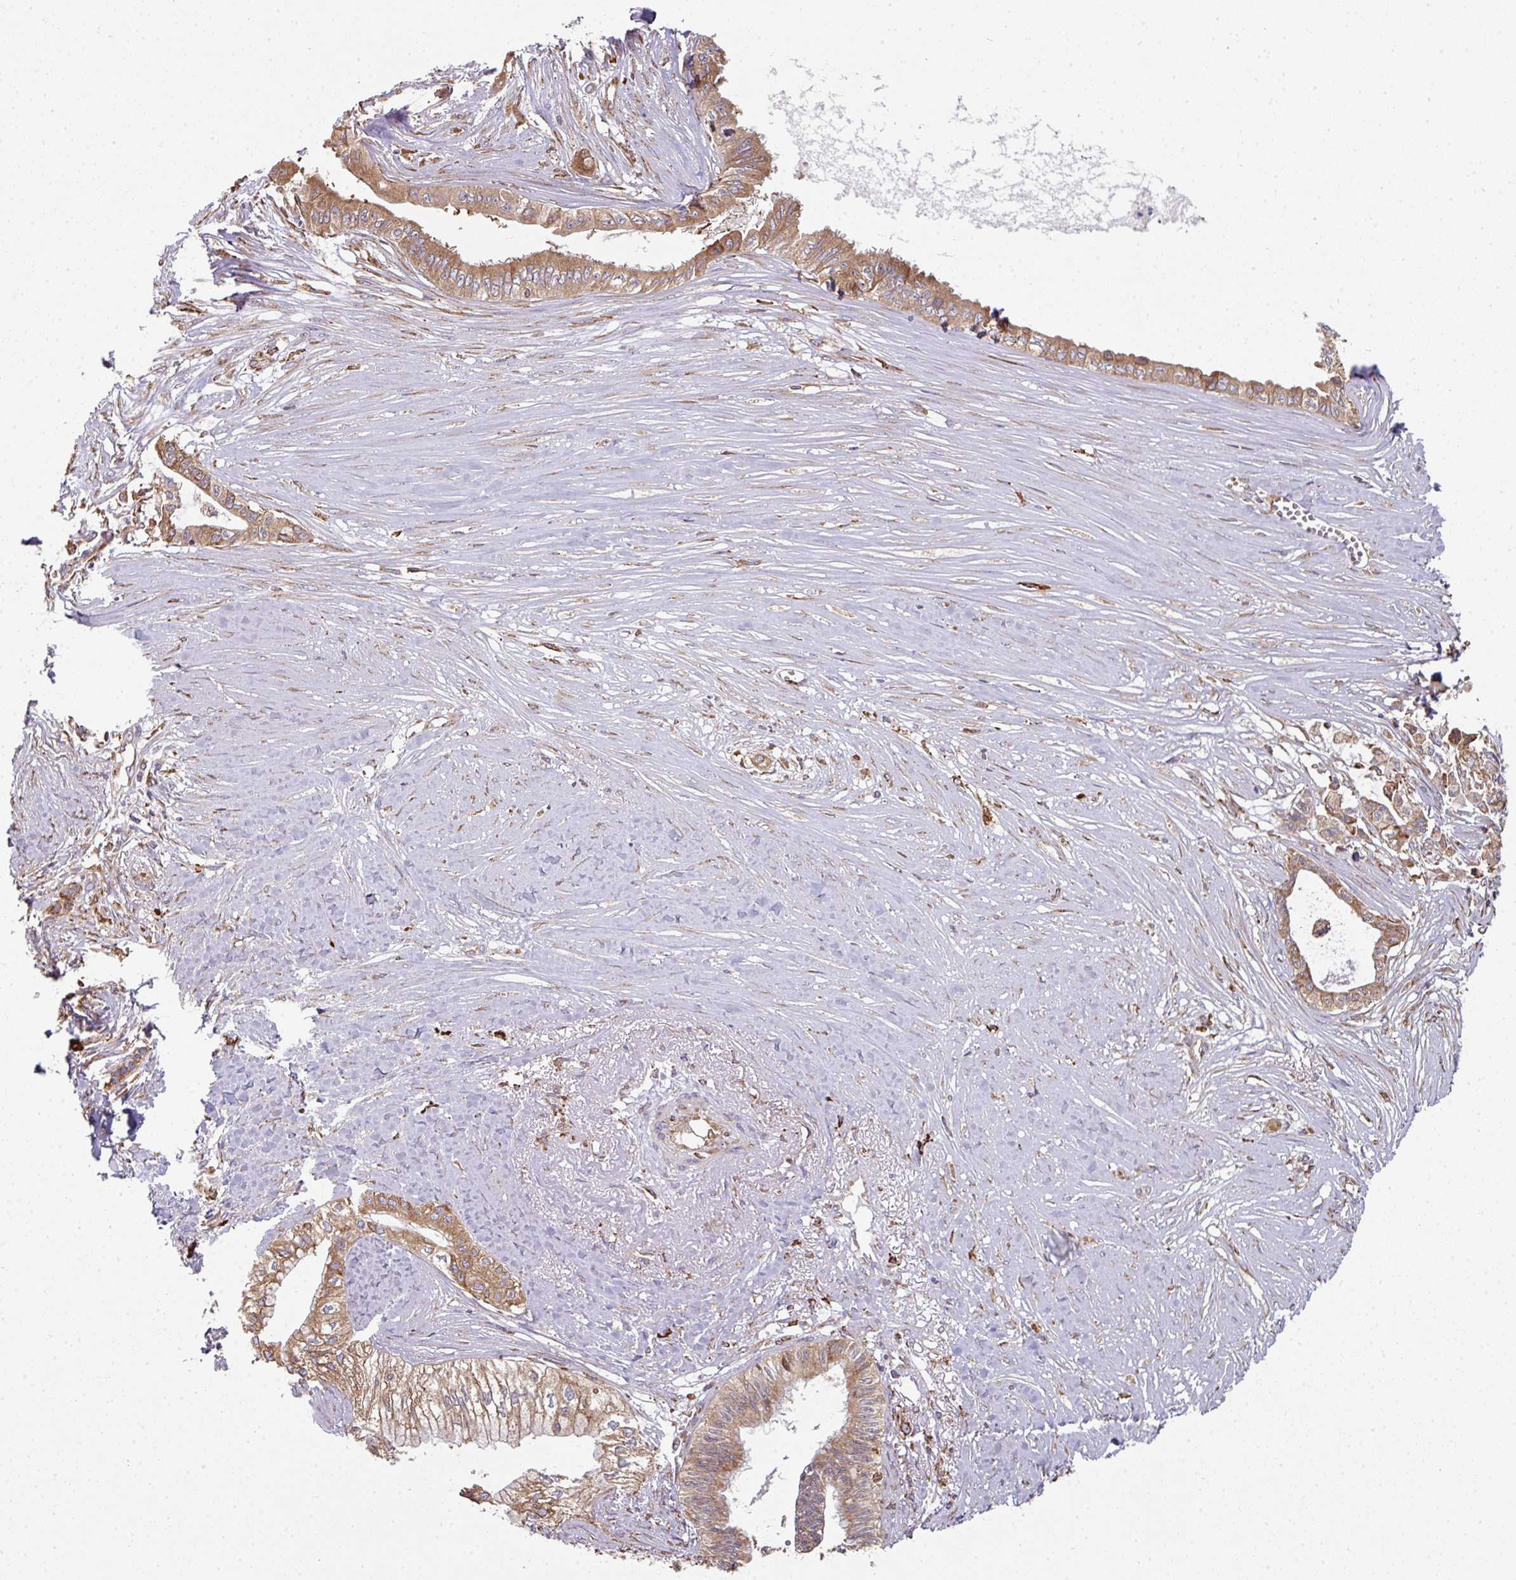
{"staining": {"intensity": "moderate", "quantity": ">75%", "location": "cytoplasmic/membranous"}, "tissue": "pancreatic cancer", "cell_type": "Tumor cells", "image_type": "cancer", "snomed": [{"axis": "morphology", "description": "Adenocarcinoma, NOS"}, {"axis": "topography", "description": "Pancreas"}], "caption": "Immunohistochemical staining of pancreatic cancer (adenocarcinoma) shows moderate cytoplasmic/membranous protein staining in approximately >75% of tumor cells. (DAB = brown stain, brightfield microscopy at high magnification).", "gene": "FAT4", "patient": {"sex": "male", "age": 71}}